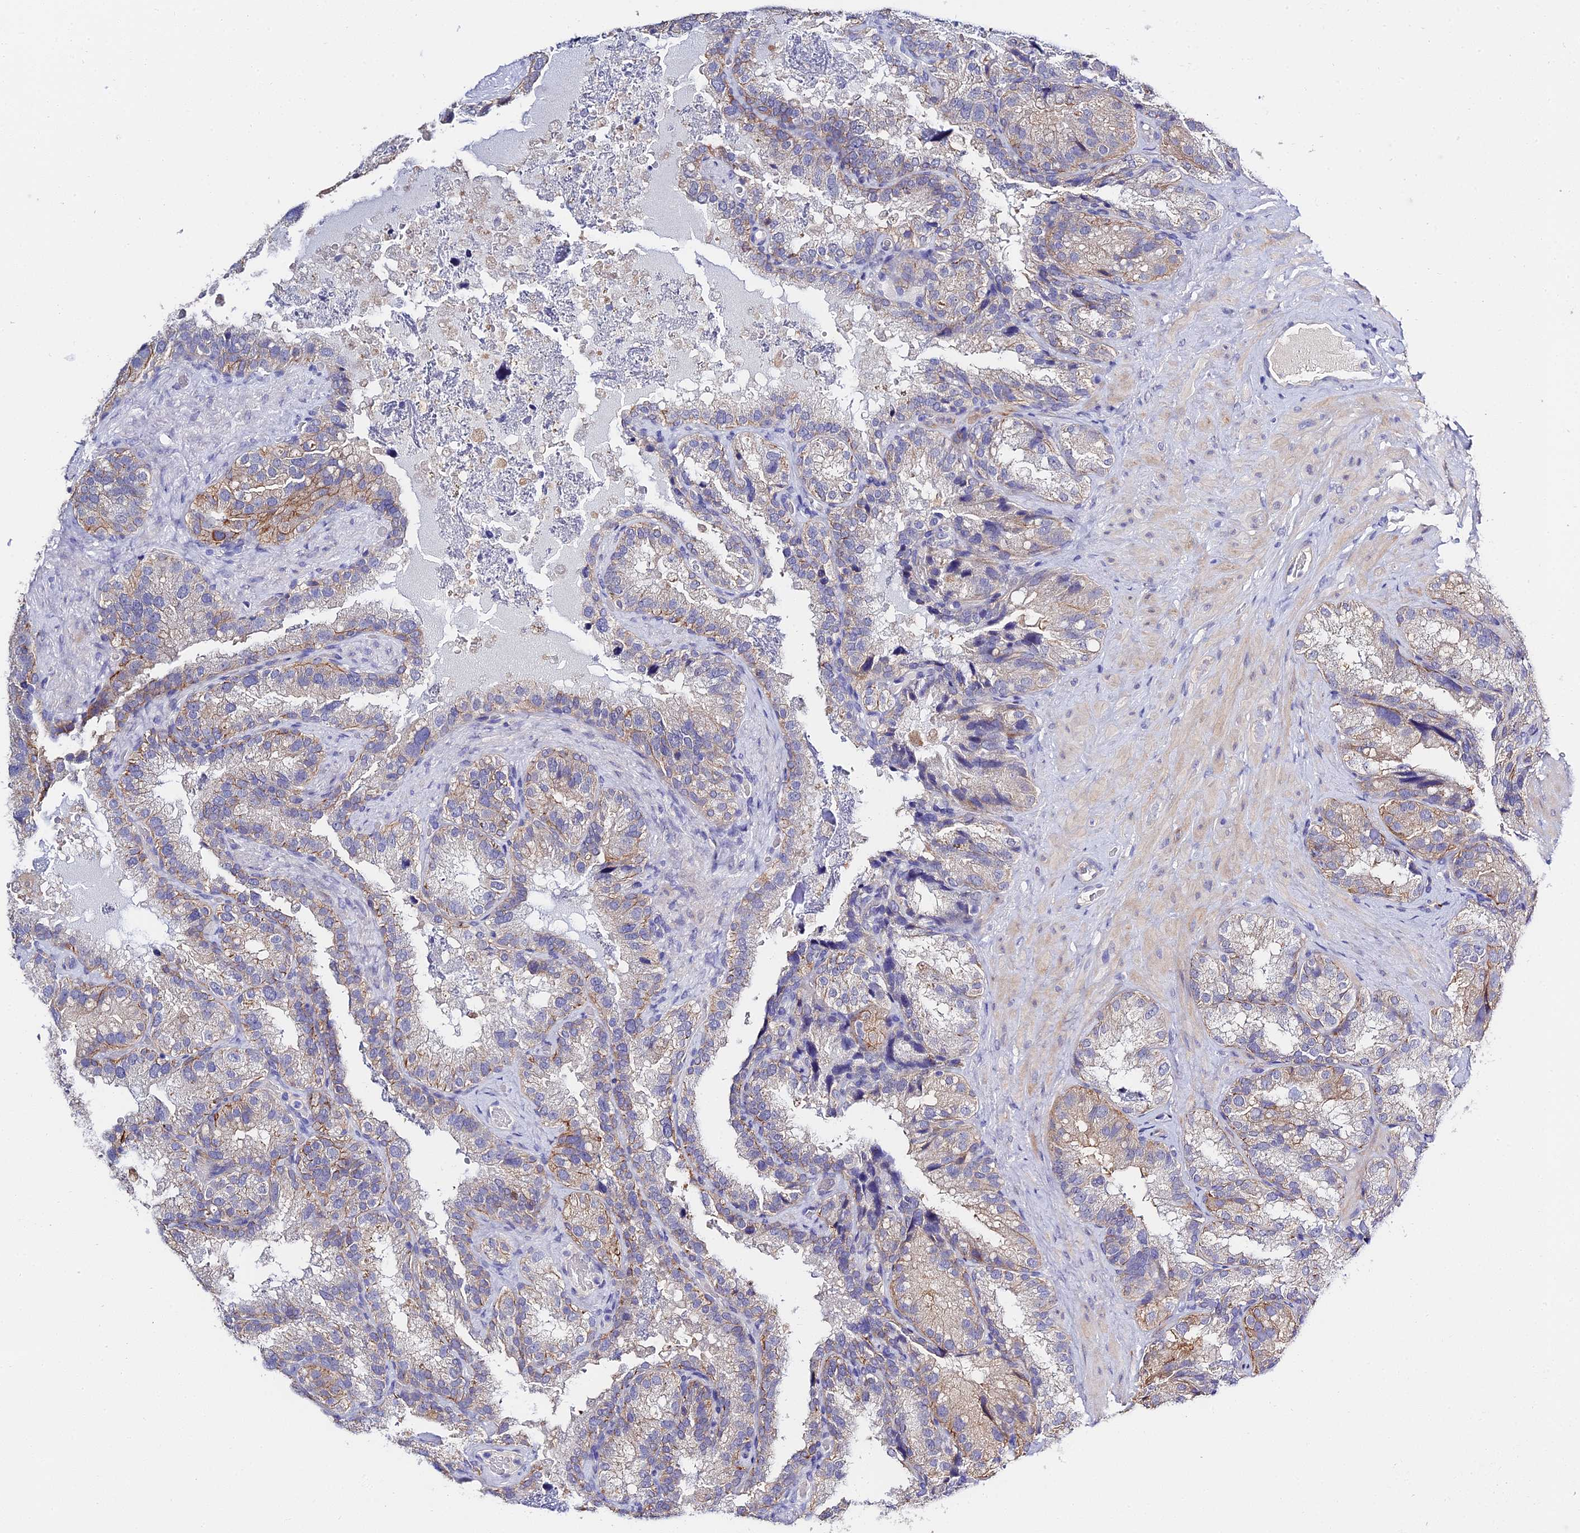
{"staining": {"intensity": "weak", "quantity": "<25%", "location": "cytoplasmic/membranous"}, "tissue": "seminal vesicle", "cell_type": "Glandular cells", "image_type": "normal", "snomed": [{"axis": "morphology", "description": "Normal tissue, NOS"}, {"axis": "topography", "description": "Seminal veicle"}], "caption": "DAB (3,3'-diaminobenzidine) immunohistochemical staining of unremarkable seminal vesicle shows no significant expression in glandular cells.", "gene": "HOXB1", "patient": {"sex": "male", "age": 58}}